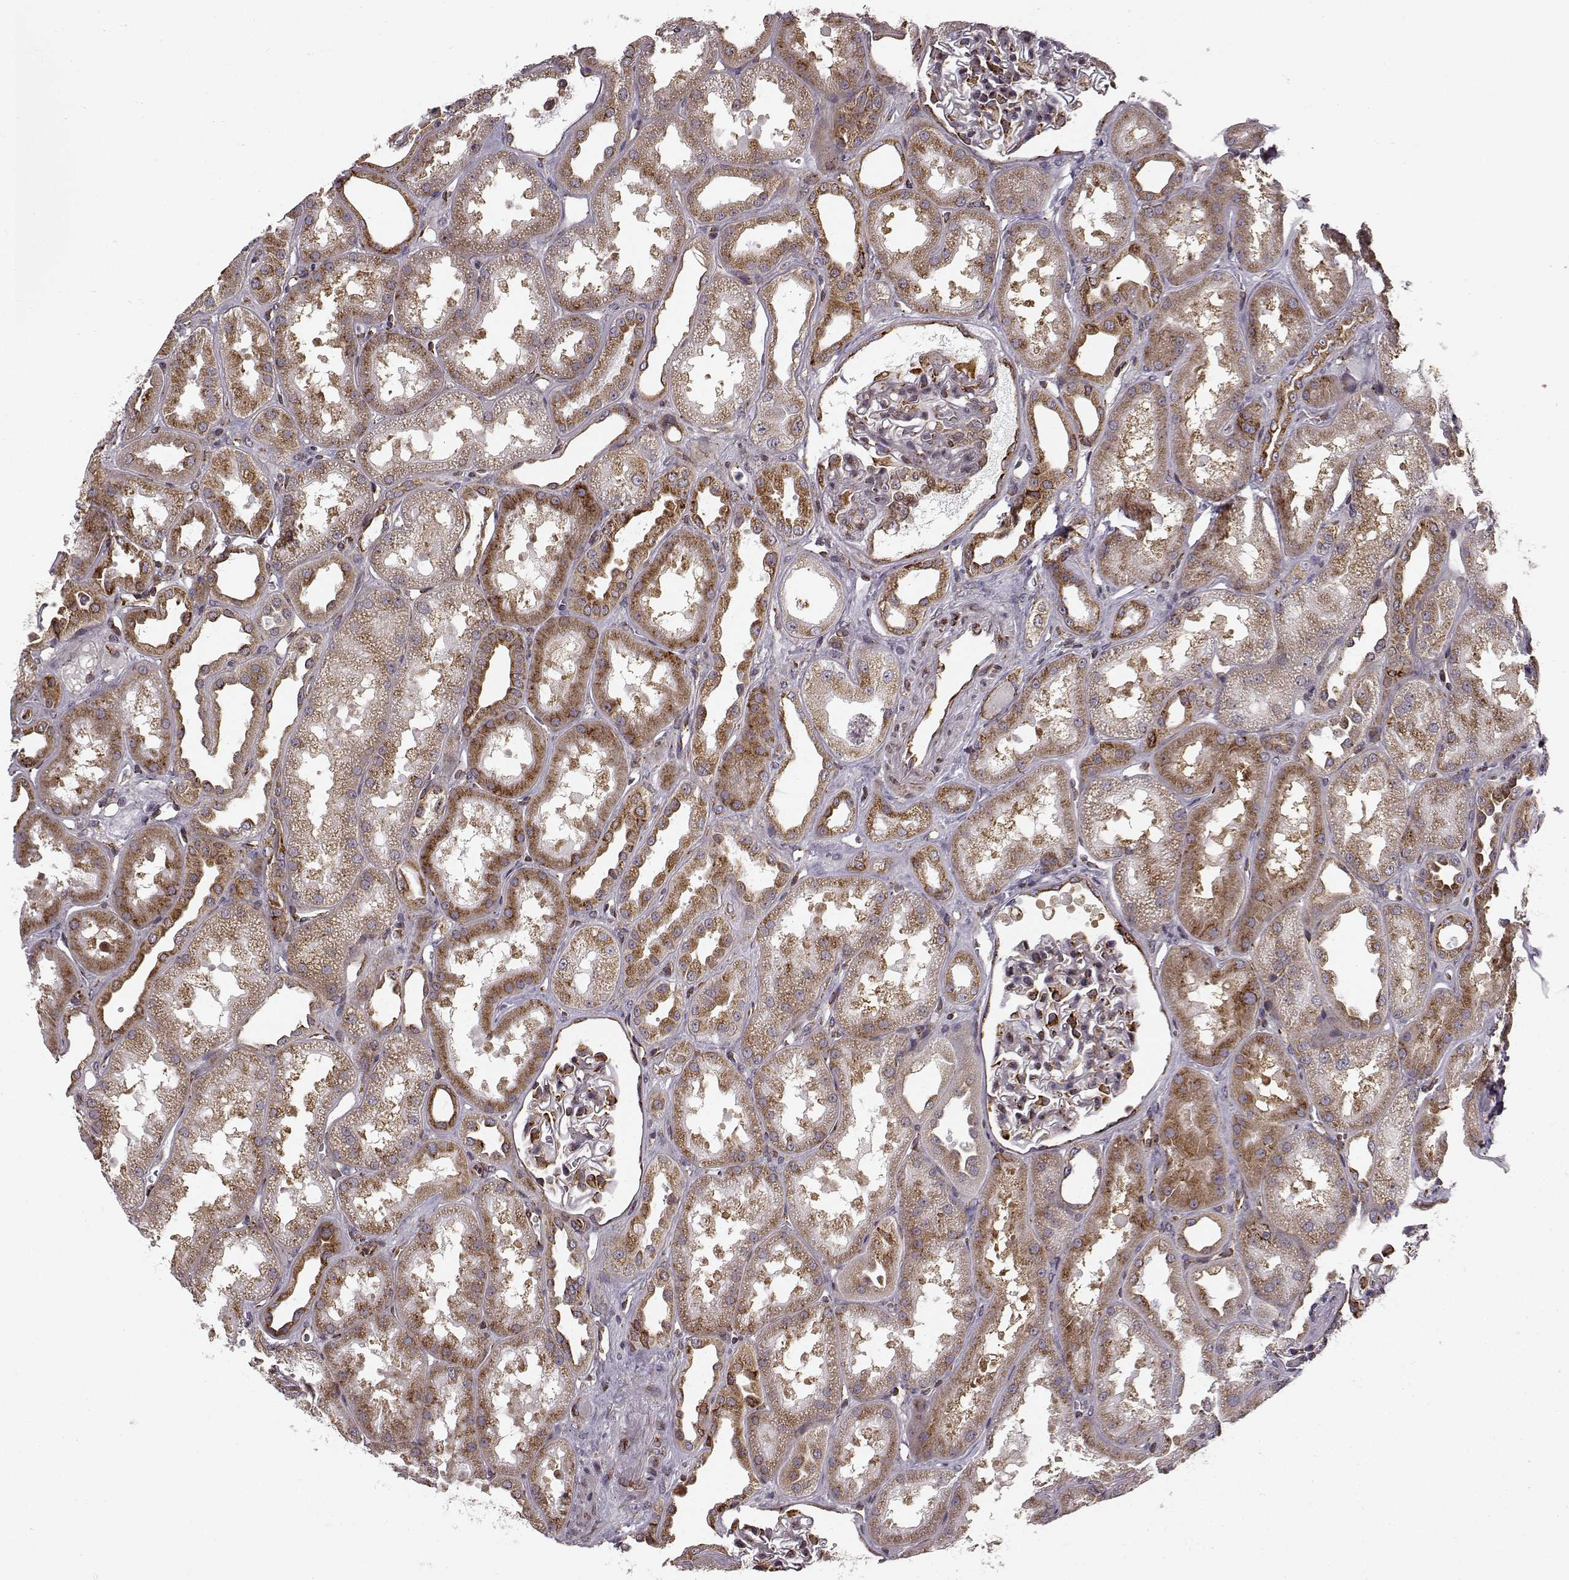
{"staining": {"intensity": "negative", "quantity": "none", "location": "none"}, "tissue": "kidney", "cell_type": "Cells in glomeruli", "image_type": "normal", "snomed": [{"axis": "morphology", "description": "Normal tissue, NOS"}, {"axis": "topography", "description": "Kidney"}], "caption": "IHC histopathology image of unremarkable human kidney stained for a protein (brown), which exhibits no staining in cells in glomeruli.", "gene": "TMEM14A", "patient": {"sex": "male", "age": 61}}